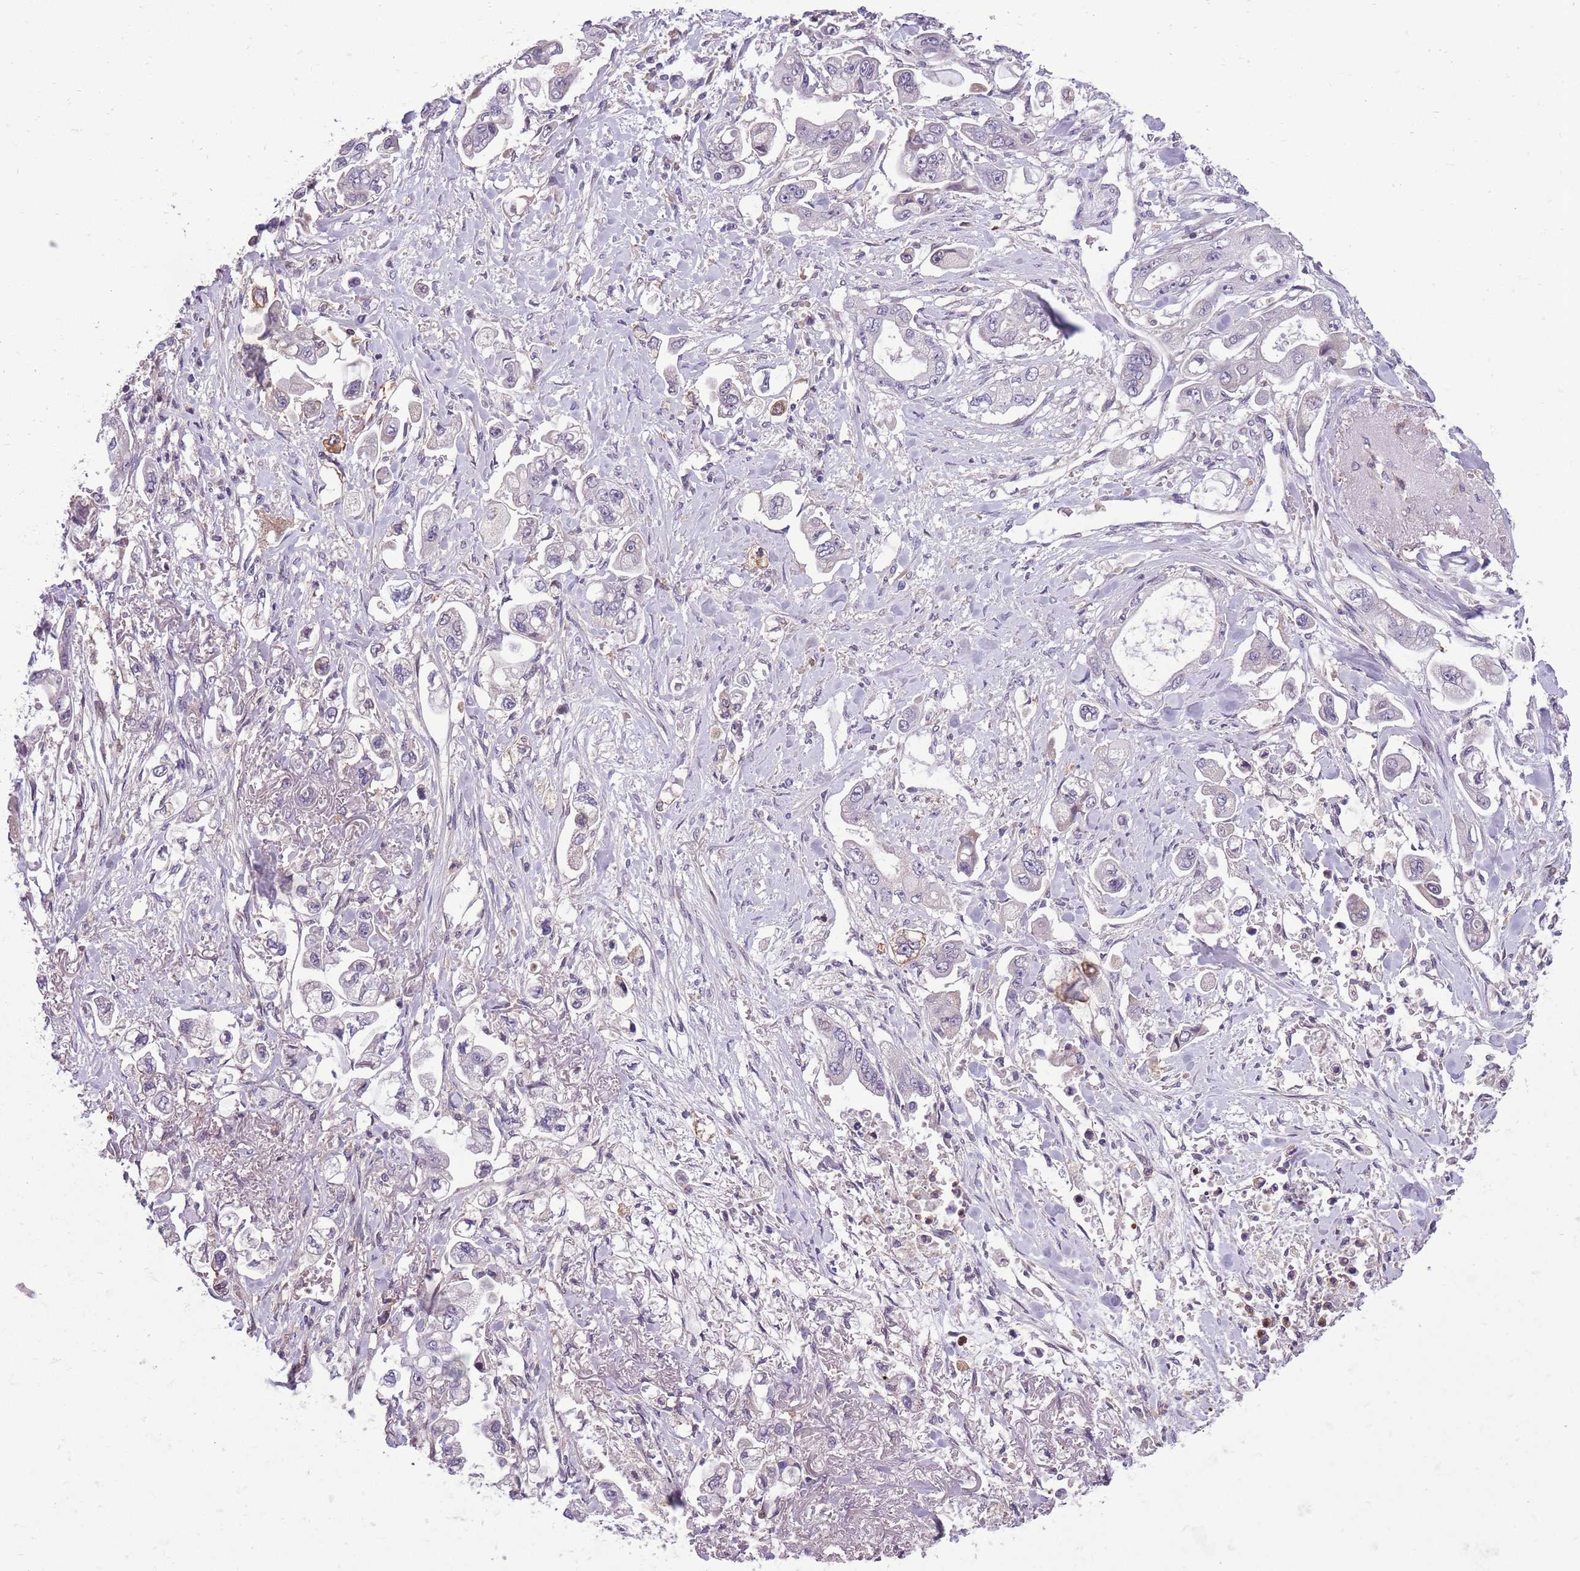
{"staining": {"intensity": "weak", "quantity": "<25%", "location": "cytoplasmic/membranous"}, "tissue": "stomach cancer", "cell_type": "Tumor cells", "image_type": "cancer", "snomed": [{"axis": "morphology", "description": "Adenocarcinoma, NOS"}, {"axis": "topography", "description": "Stomach"}], "caption": "High power microscopy image of an immunohistochemistry (IHC) image of adenocarcinoma (stomach), revealing no significant staining in tumor cells.", "gene": "JAML", "patient": {"sex": "male", "age": 62}}